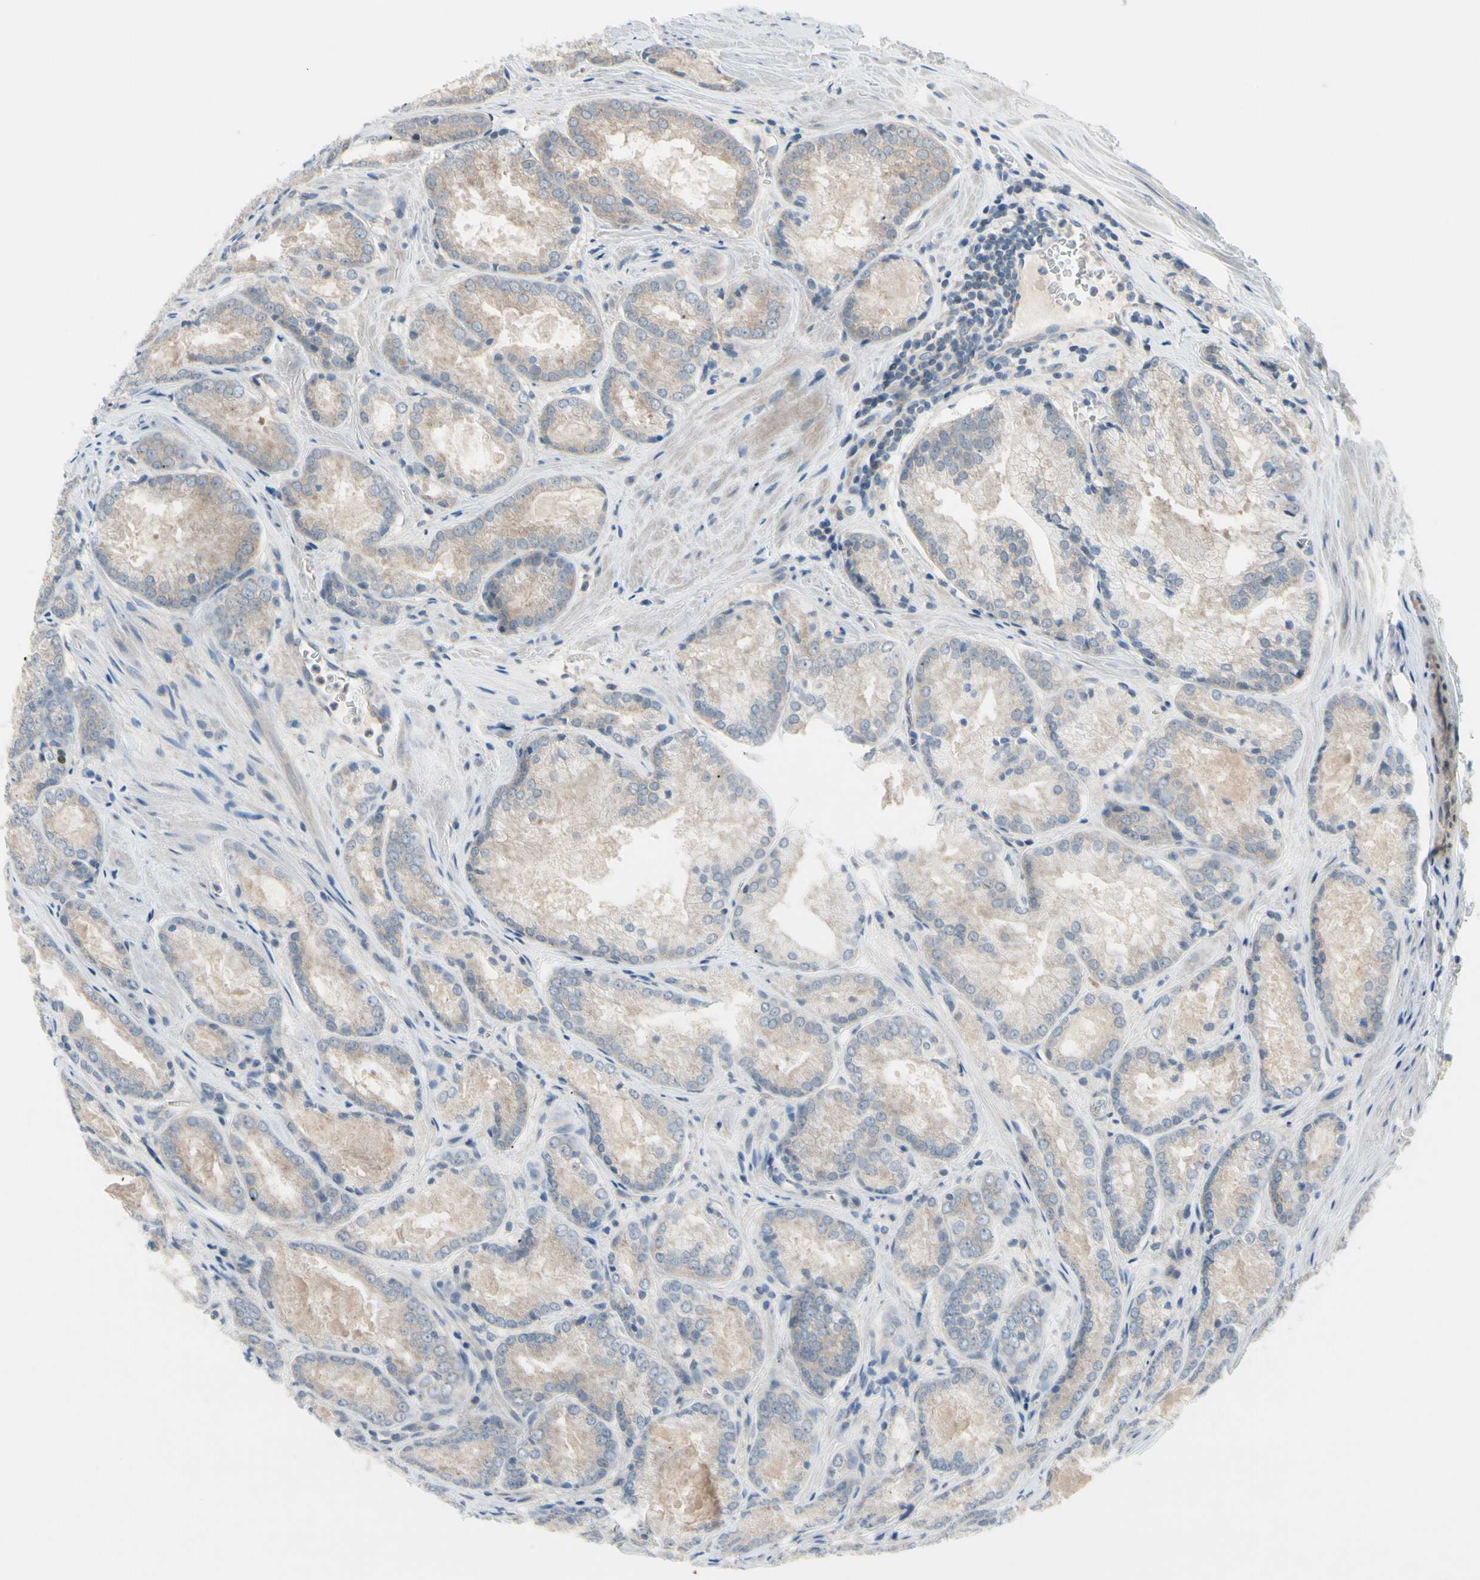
{"staining": {"intensity": "weak", "quantity": ">75%", "location": "cytoplasmic/membranous"}, "tissue": "prostate cancer", "cell_type": "Tumor cells", "image_type": "cancer", "snomed": [{"axis": "morphology", "description": "Adenocarcinoma, Low grade"}, {"axis": "topography", "description": "Prostate"}], "caption": "A brown stain highlights weak cytoplasmic/membranous positivity of a protein in prostate cancer tumor cells.", "gene": "CFAP36", "patient": {"sex": "male", "age": 64}}